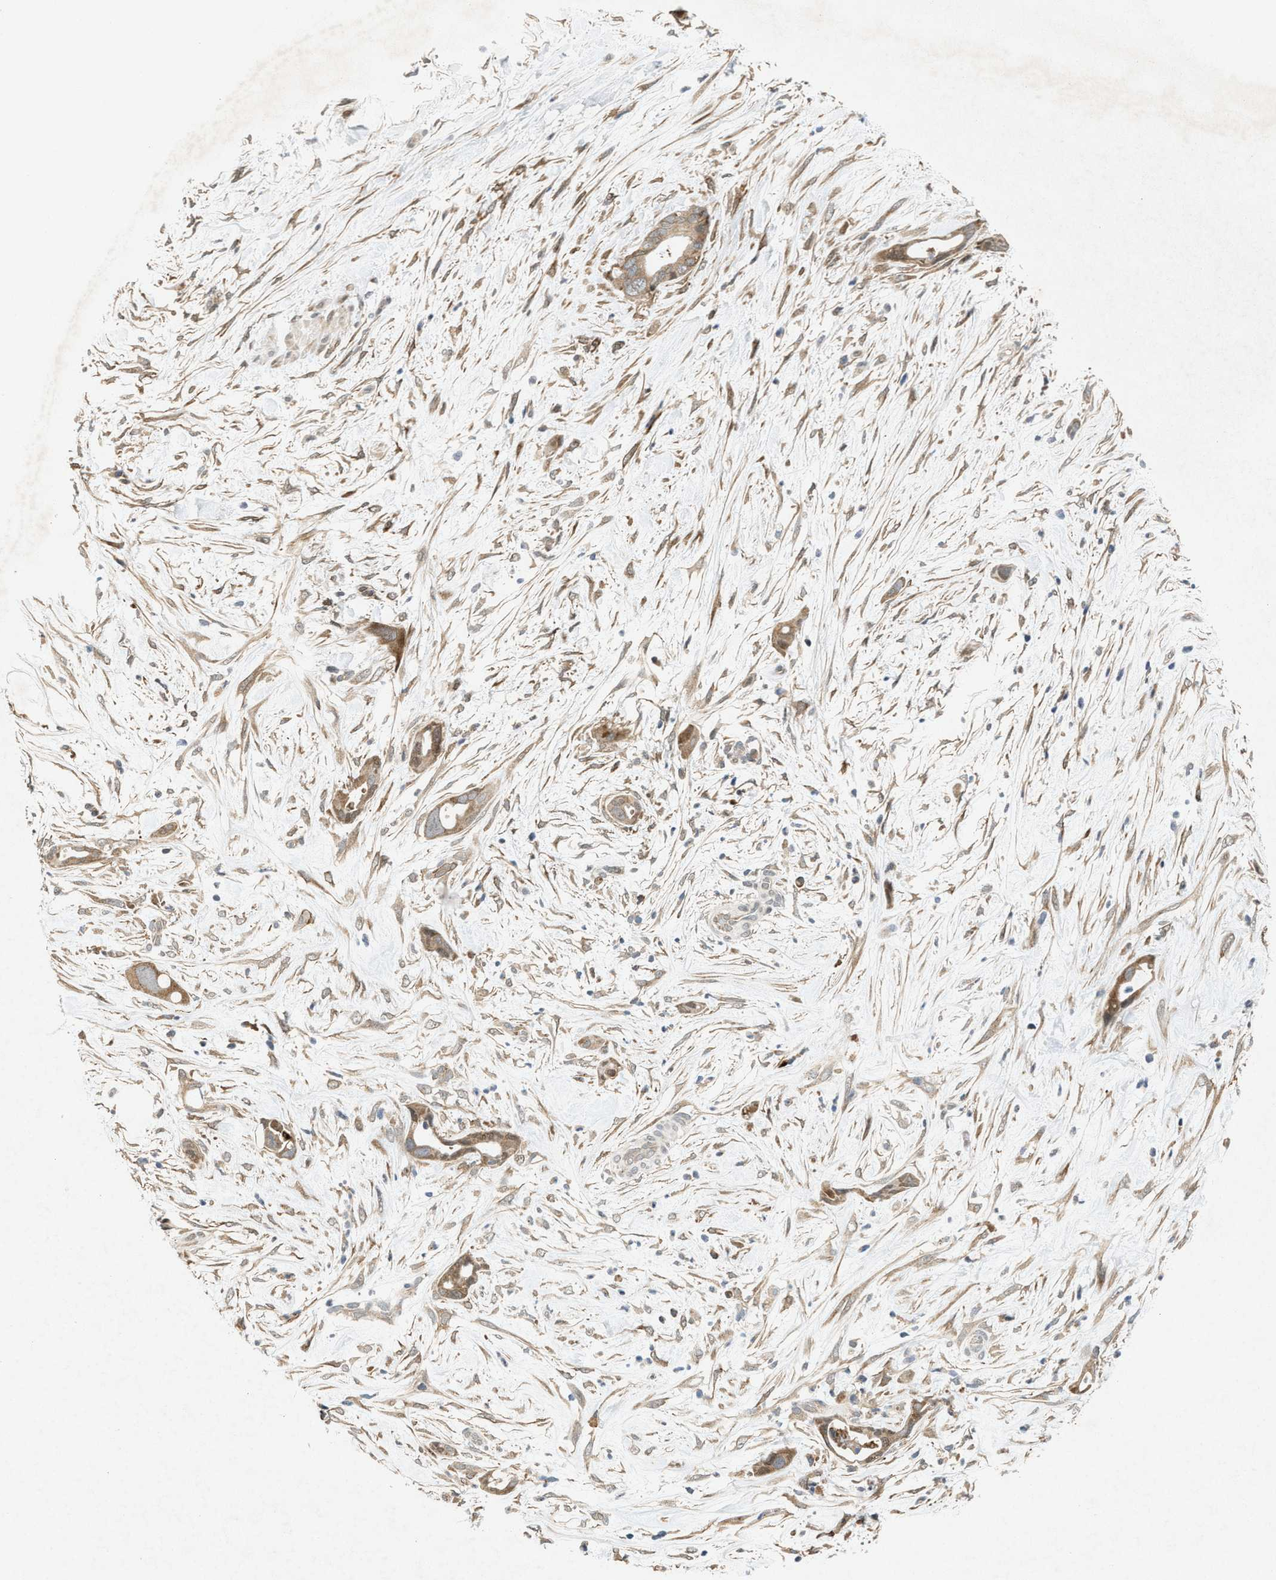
{"staining": {"intensity": "weak", "quantity": ">75%", "location": "cytoplasmic/membranous"}, "tissue": "pancreatic cancer", "cell_type": "Tumor cells", "image_type": "cancer", "snomed": [{"axis": "morphology", "description": "Adenocarcinoma, NOS"}, {"axis": "topography", "description": "Pancreas"}], "caption": "Tumor cells exhibit weak cytoplasmic/membranous positivity in about >75% of cells in pancreatic cancer. Nuclei are stained in blue.", "gene": "MFSD6", "patient": {"sex": "male", "age": 59}}